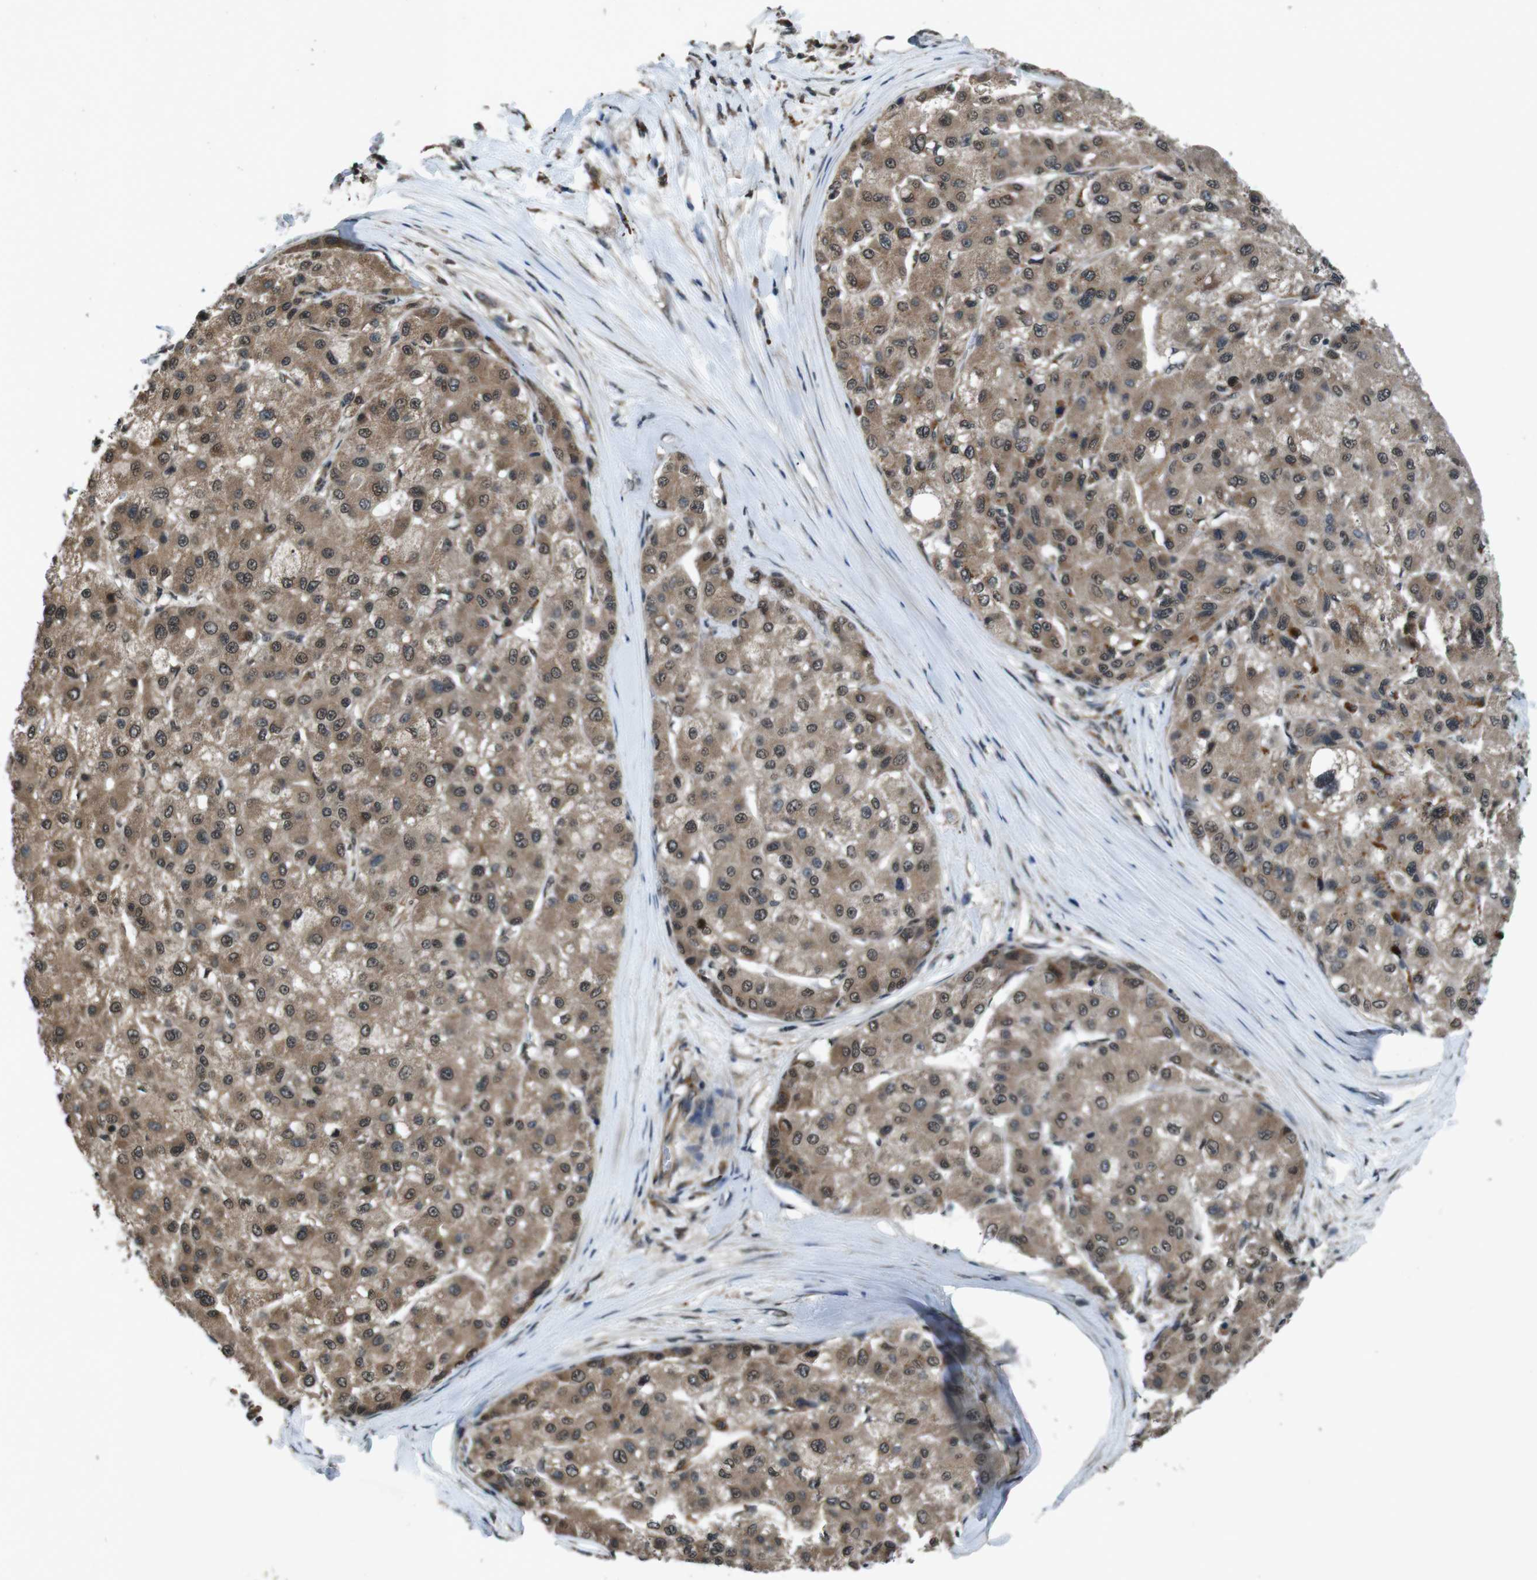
{"staining": {"intensity": "moderate", "quantity": ">75%", "location": "cytoplasmic/membranous,nuclear"}, "tissue": "liver cancer", "cell_type": "Tumor cells", "image_type": "cancer", "snomed": [{"axis": "morphology", "description": "Carcinoma, Hepatocellular, NOS"}, {"axis": "topography", "description": "Liver"}], "caption": "Brown immunohistochemical staining in human liver cancer shows moderate cytoplasmic/membranous and nuclear positivity in about >75% of tumor cells.", "gene": "SOCS1", "patient": {"sex": "male", "age": 80}}